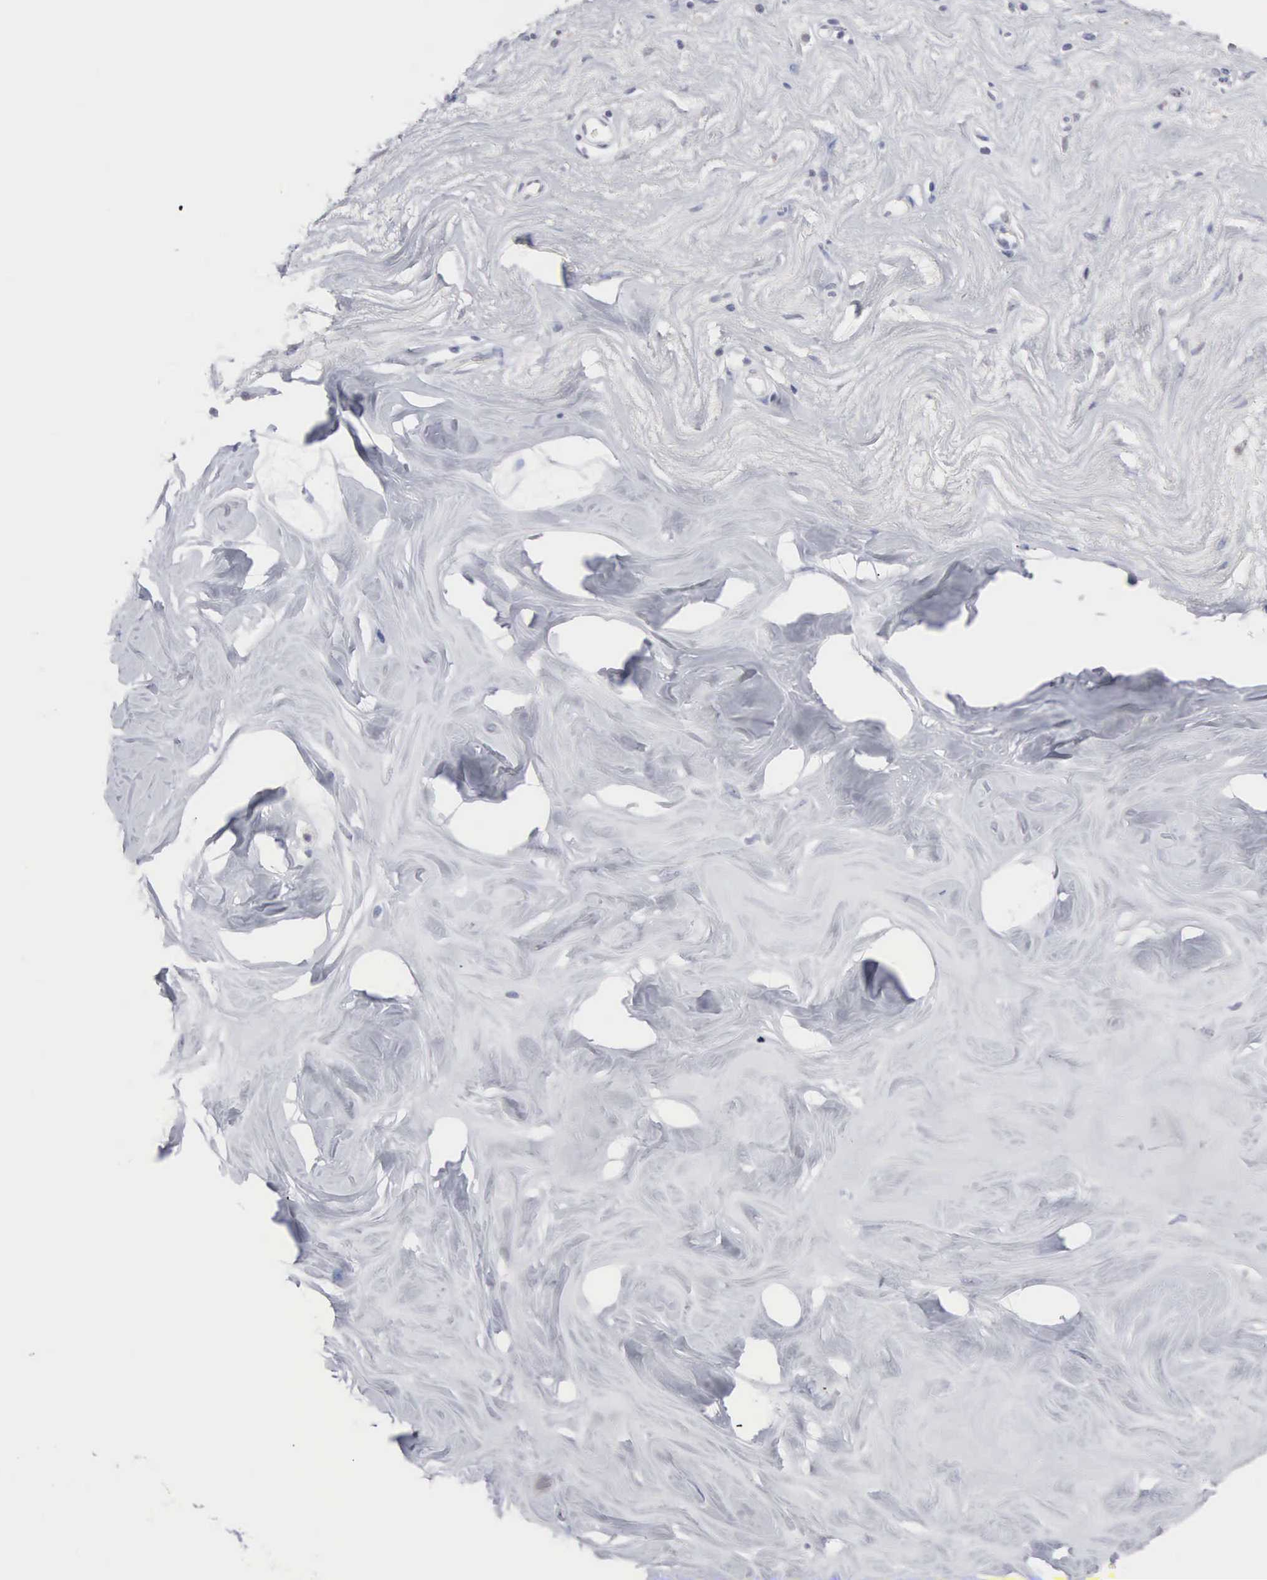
{"staining": {"intensity": "negative", "quantity": "none", "location": "none"}, "tissue": "breast", "cell_type": "Adipocytes", "image_type": "normal", "snomed": [{"axis": "morphology", "description": "Normal tissue, NOS"}, {"axis": "topography", "description": "Breast"}], "caption": "Immunohistochemistry image of unremarkable breast: human breast stained with DAB (3,3'-diaminobenzidine) reveals no significant protein positivity in adipocytes. Brightfield microscopy of immunohistochemistry stained with DAB (3,3'-diaminobenzidine) (brown) and hematoxylin (blue), captured at high magnification.", "gene": "ACOT4", "patient": {"sex": "female", "age": 54}}